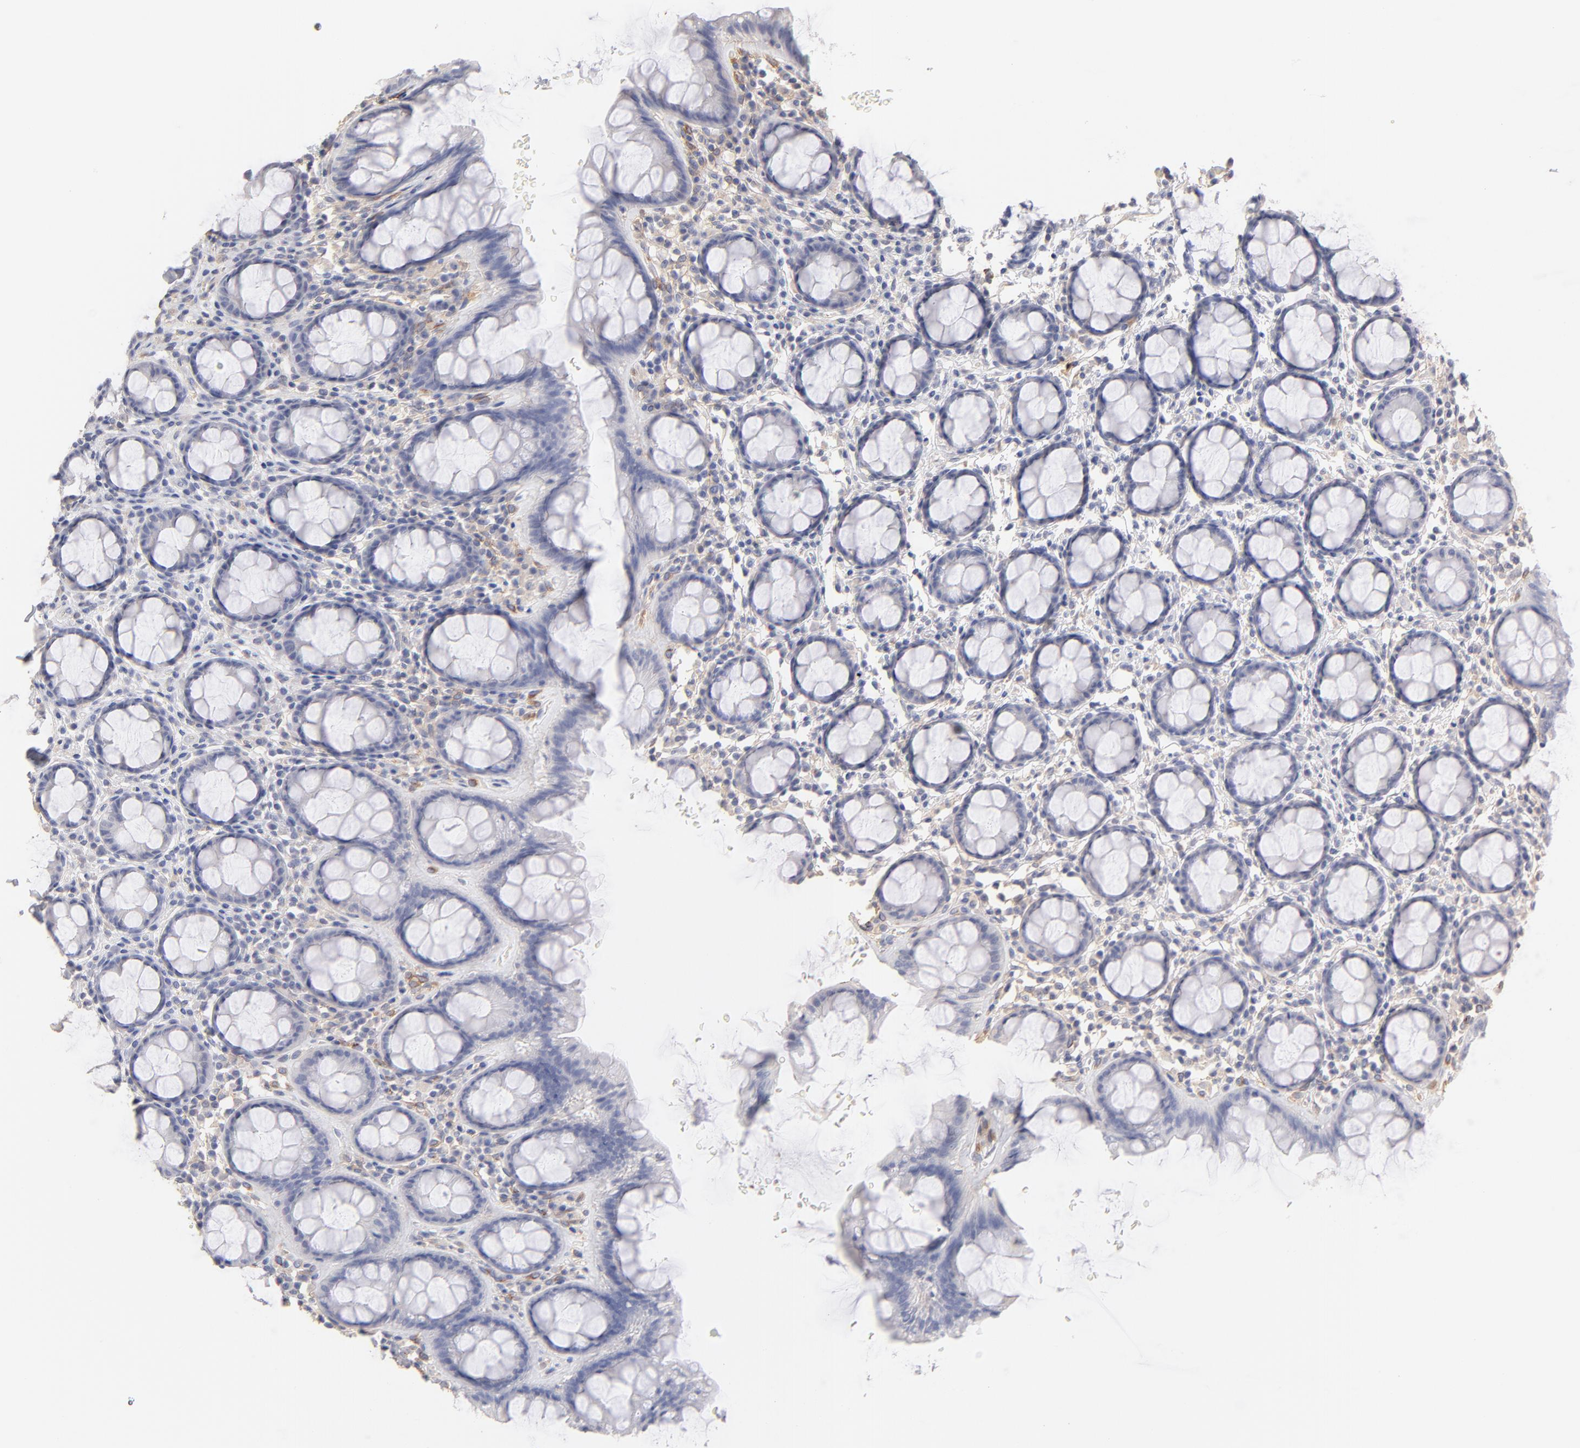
{"staining": {"intensity": "negative", "quantity": "none", "location": "none"}, "tissue": "rectum", "cell_type": "Glandular cells", "image_type": "normal", "snomed": [{"axis": "morphology", "description": "Normal tissue, NOS"}, {"axis": "topography", "description": "Rectum"}], "caption": "Immunohistochemical staining of unremarkable rectum shows no significant staining in glandular cells. (DAB immunohistochemistry, high magnification).", "gene": "ITGA8", "patient": {"sex": "male", "age": 92}}